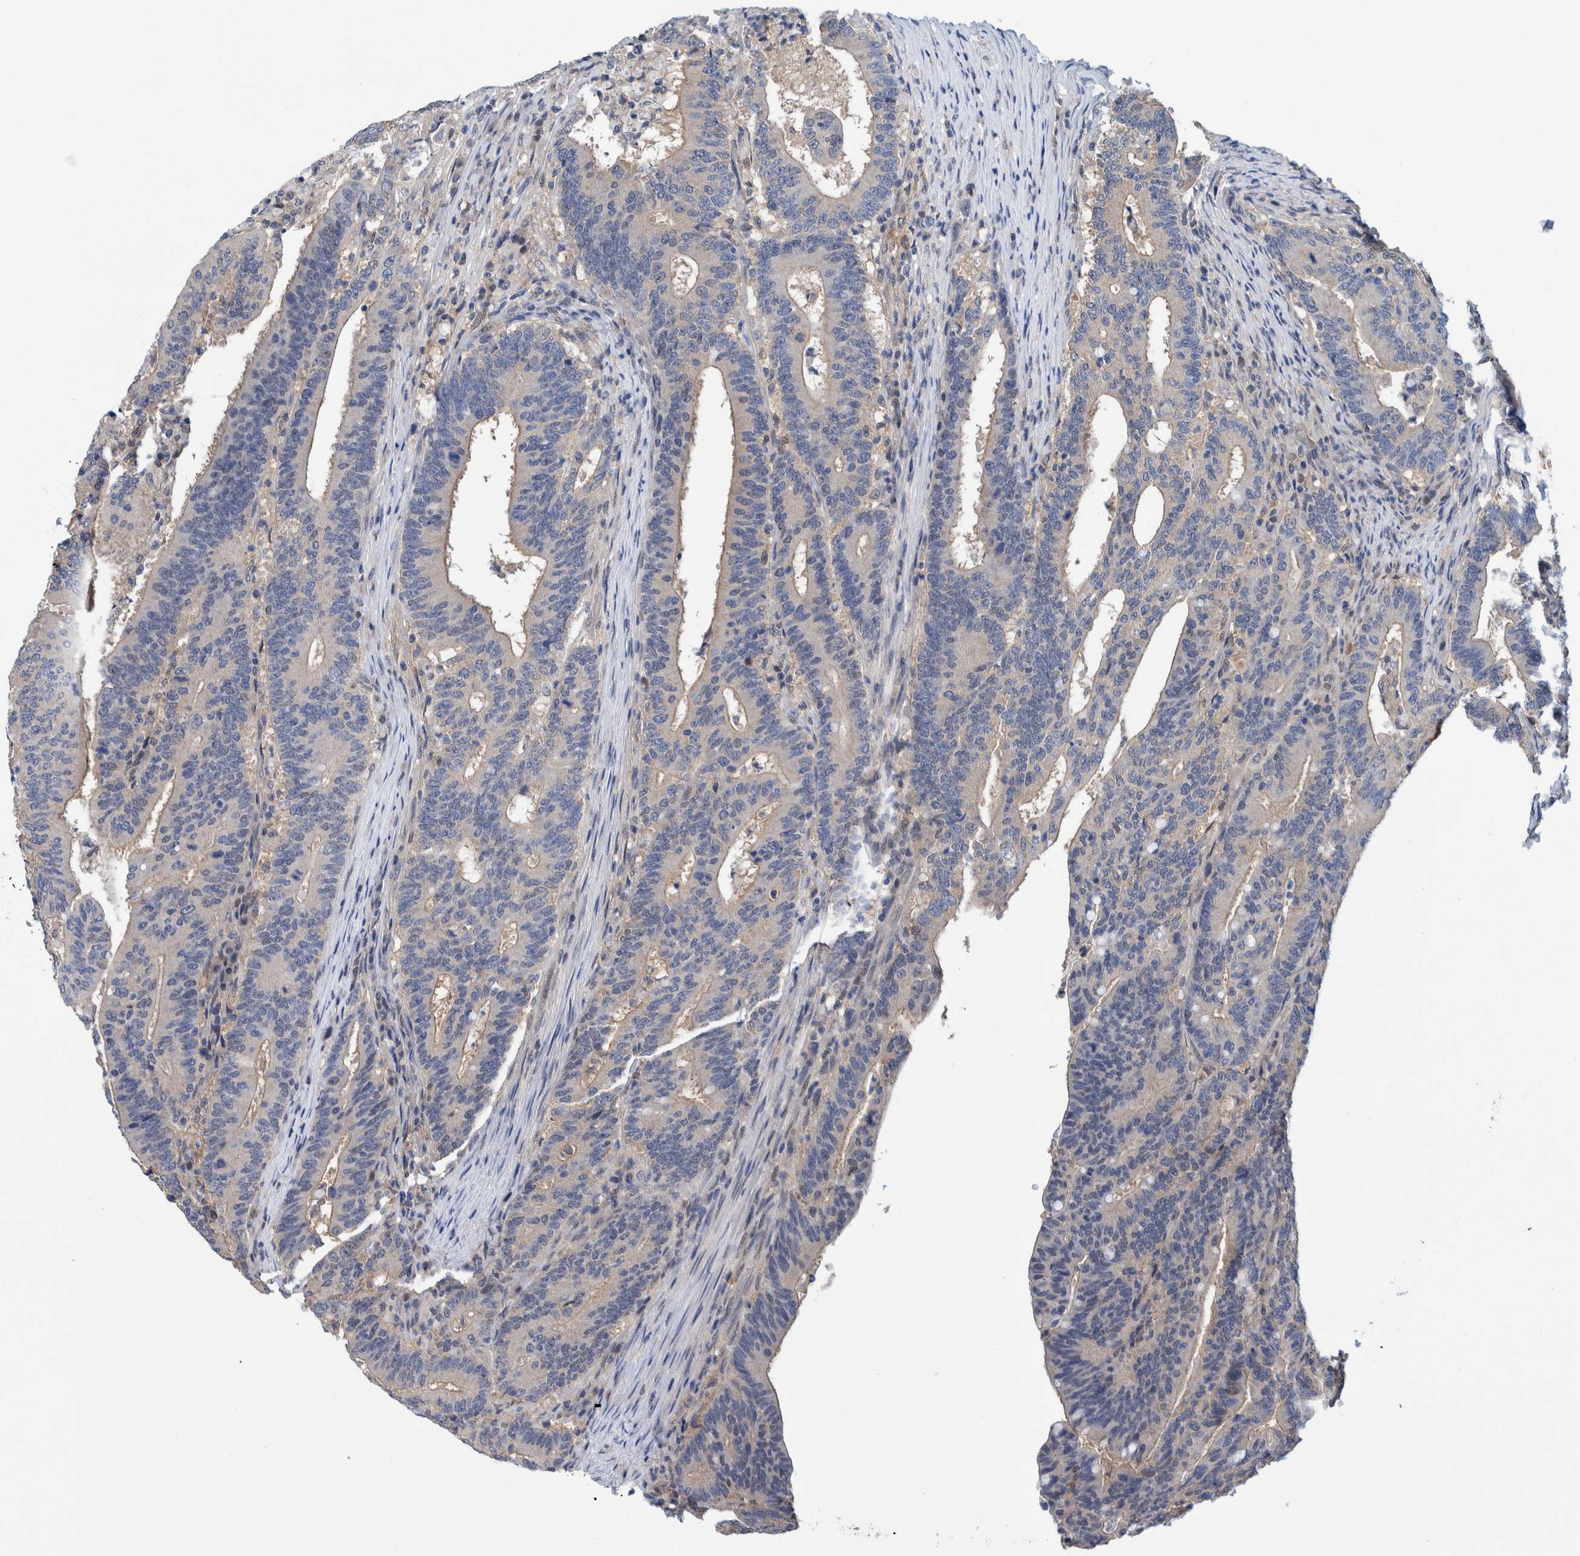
{"staining": {"intensity": "negative", "quantity": "none", "location": "none"}, "tissue": "colorectal cancer", "cell_type": "Tumor cells", "image_type": "cancer", "snomed": [{"axis": "morphology", "description": "Adenocarcinoma, NOS"}, {"axis": "topography", "description": "Colon"}], "caption": "This is an immunohistochemistry histopathology image of human colorectal adenocarcinoma. There is no positivity in tumor cells.", "gene": "PFAS", "patient": {"sex": "female", "age": 66}}